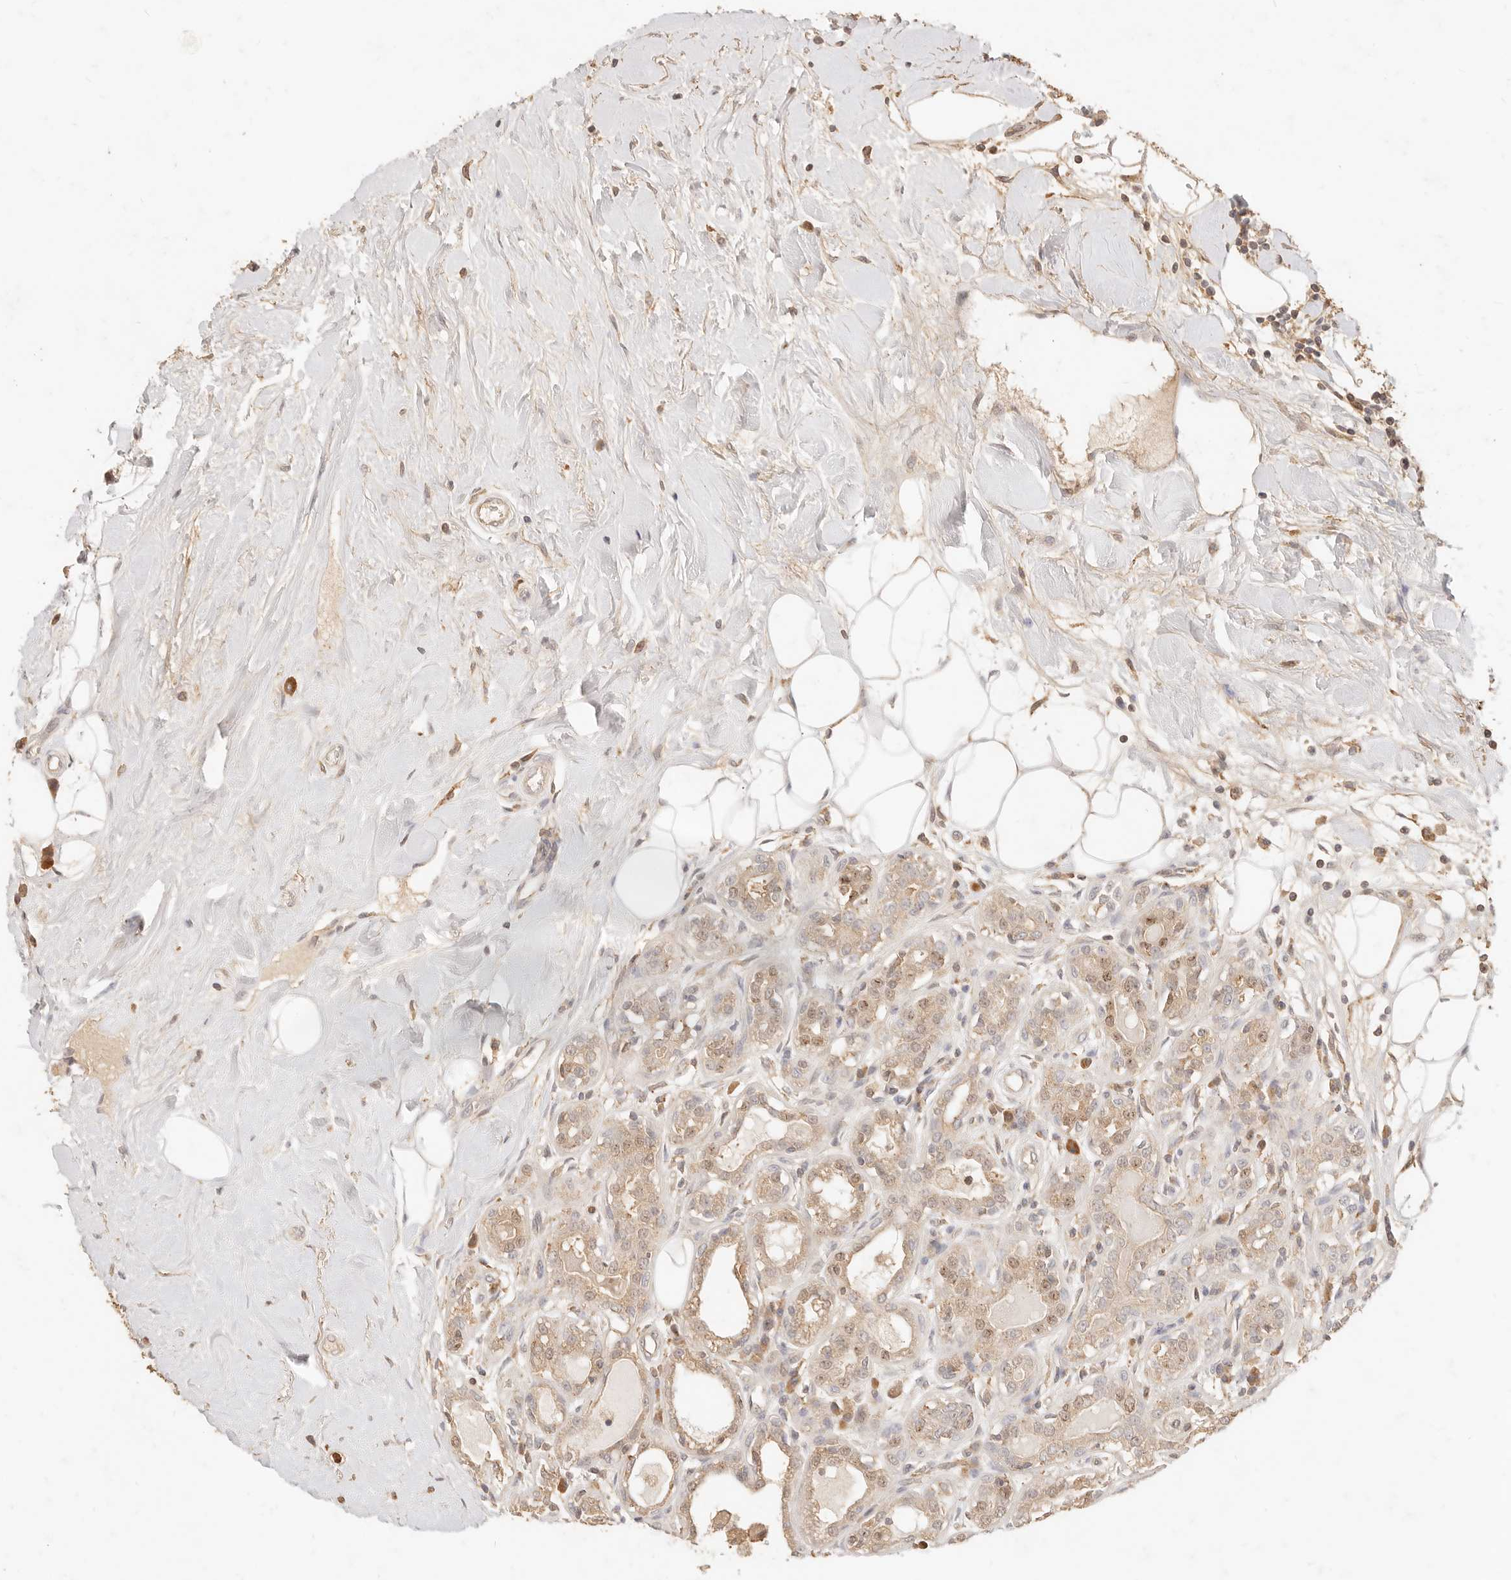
{"staining": {"intensity": "weak", "quantity": ">75%", "location": "cytoplasmic/membranous"}, "tissue": "breast cancer", "cell_type": "Tumor cells", "image_type": "cancer", "snomed": [{"axis": "morphology", "description": "Duct carcinoma"}, {"axis": "topography", "description": "Breast"}], "caption": "This histopathology image shows immunohistochemistry staining of breast cancer, with low weak cytoplasmic/membranous staining in approximately >75% of tumor cells.", "gene": "TMTC2", "patient": {"sex": "female", "age": 27}}